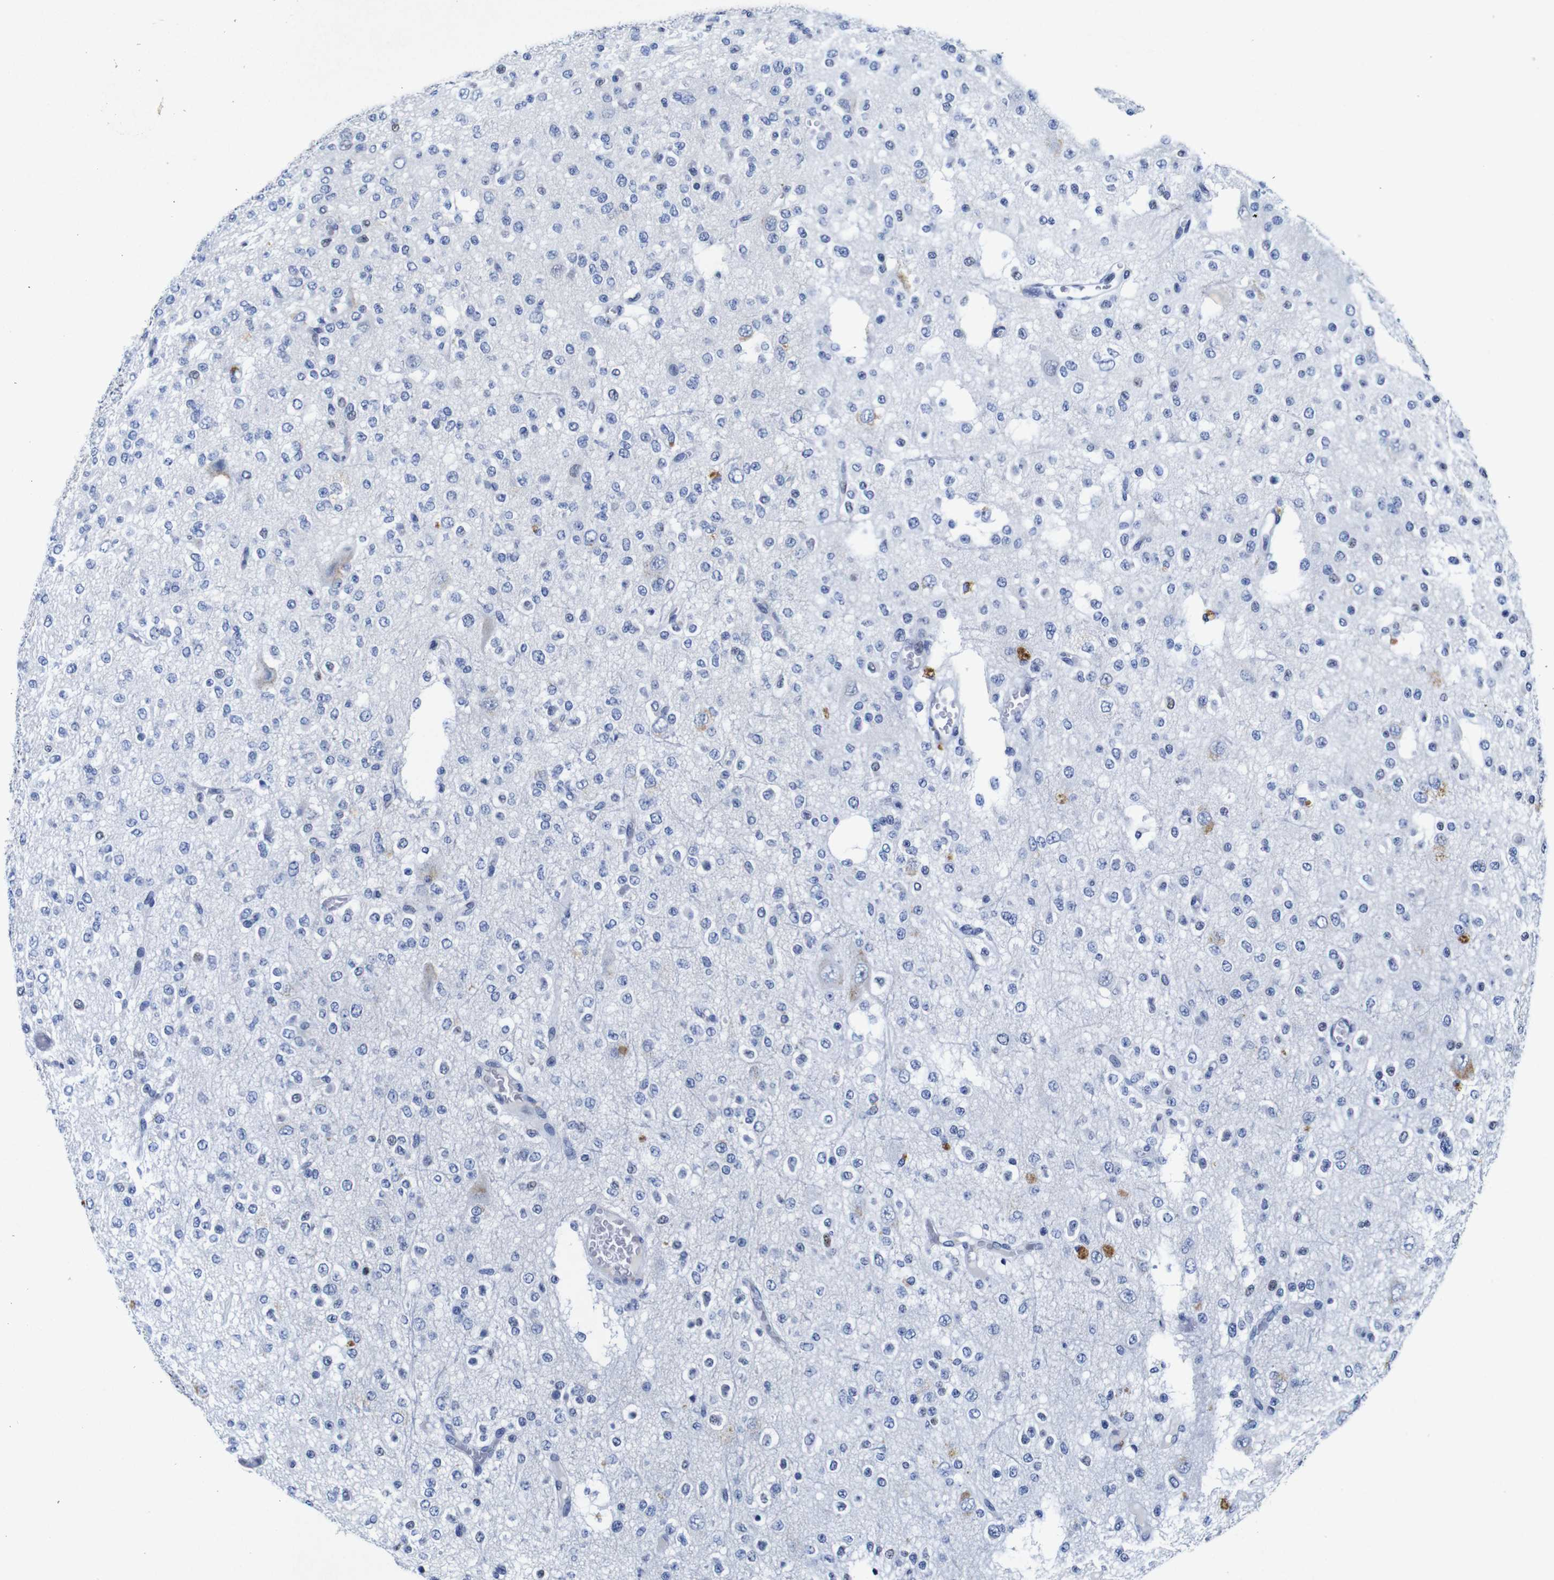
{"staining": {"intensity": "negative", "quantity": "none", "location": "none"}, "tissue": "glioma", "cell_type": "Tumor cells", "image_type": "cancer", "snomed": [{"axis": "morphology", "description": "Glioma, malignant, Low grade"}, {"axis": "topography", "description": "Brain"}], "caption": "Glioma was stained to show a protein in brown. There is no significant positivity in tumor cells.", "gene": "FOSL2", "patient": {"sex": "male", "age": 38}}